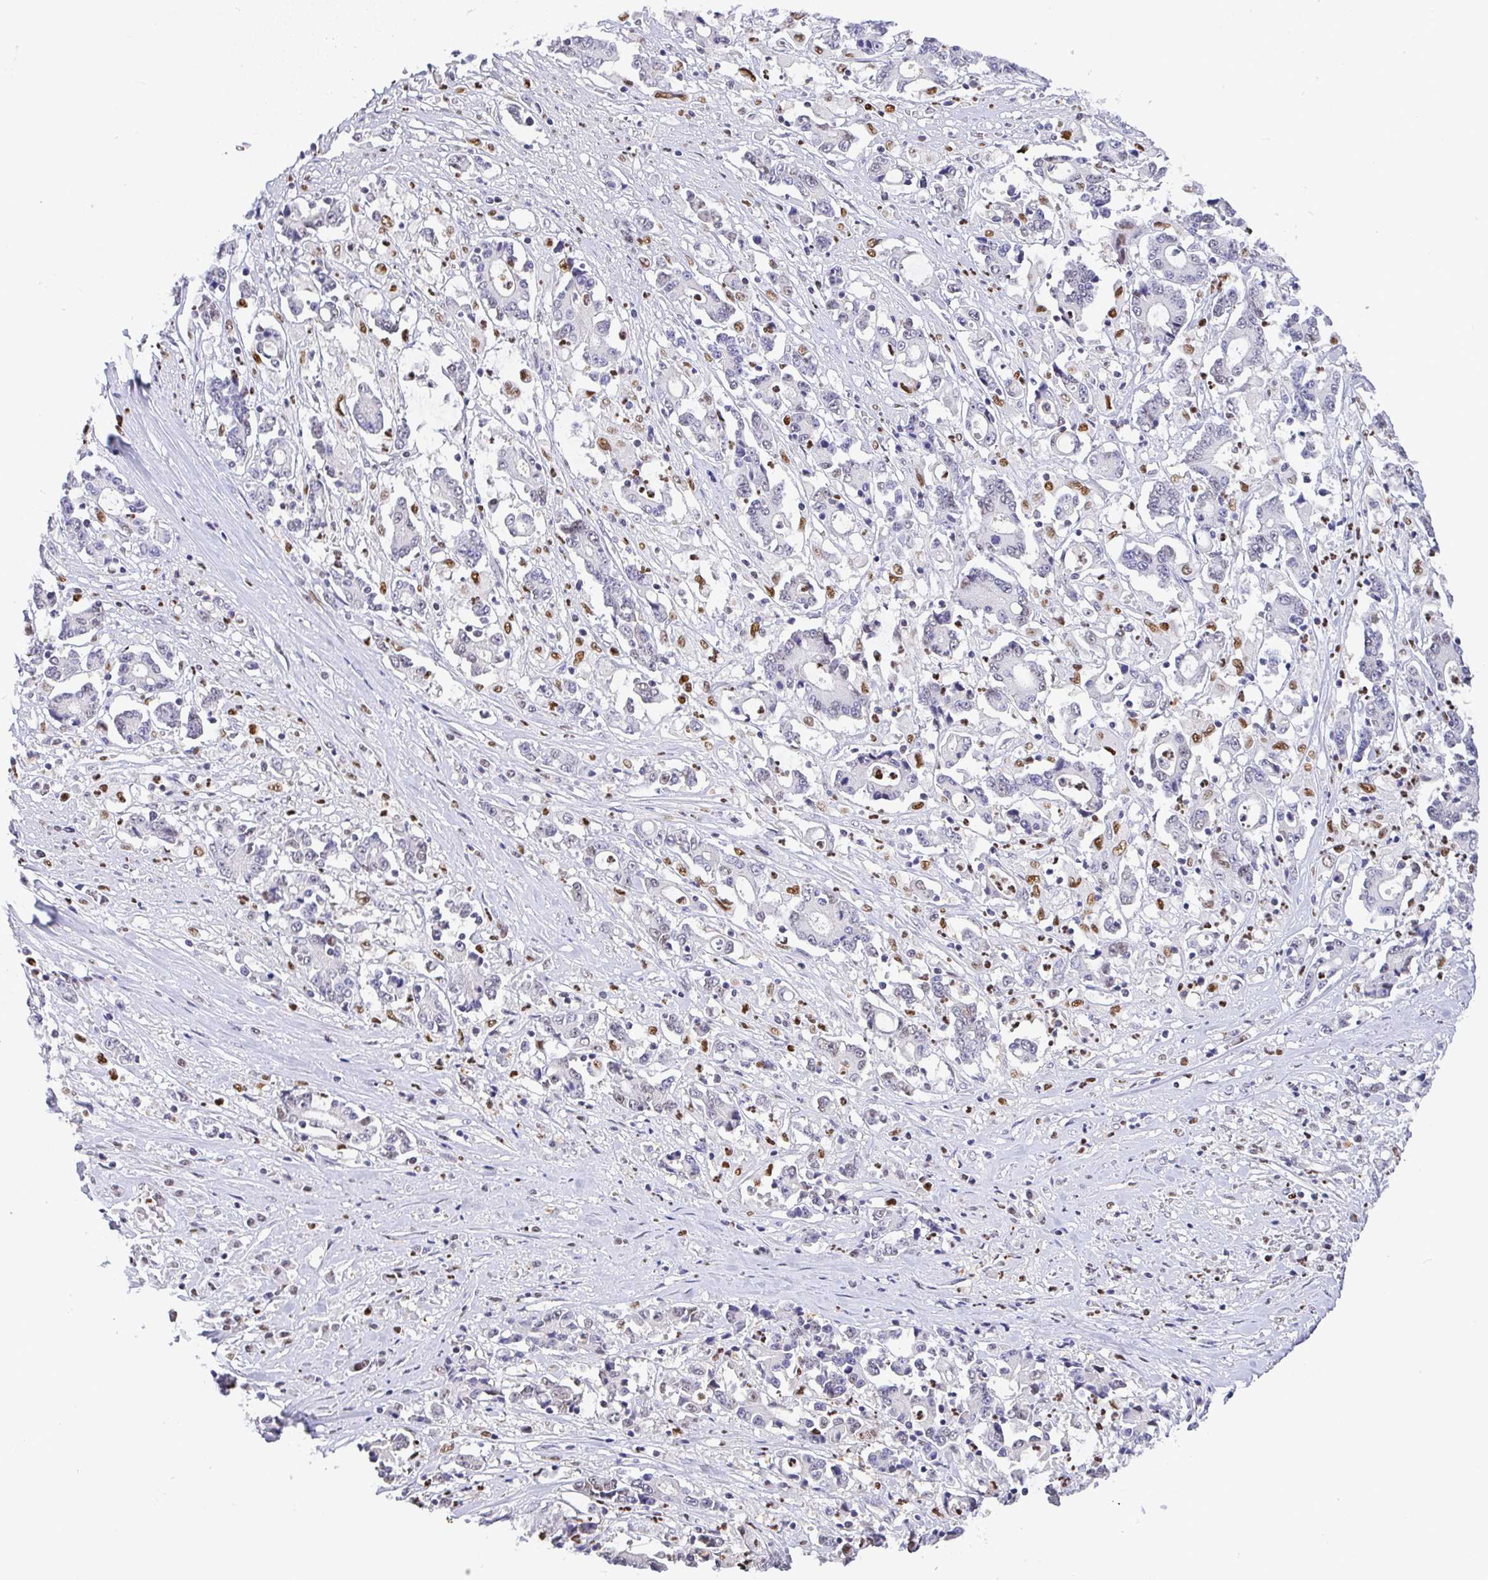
{"staining": {"intensity": "negative", "quantity": "none", "location": "none"}, "tissue": "stomach cancer", "cell_type": "Tumor cells", "image_type": "cancer", "snomed": [{"axis": "morphology", "description": "Adenocarcinoma, NOS"}, {"axis": "topography", "description": "Stomach, upper"}], "caption": "High magnification brightfield microscopy of stomach cancer stained with DAB (brown) and counterstained with hematoxylin (blue): tumor cells show no significant positivity. (Brightfield microscopy of DAB (3,3'-diaminobenzidine) IHC at high magnification).", "gene": "BBX", "patient": {"sex": "male", "age": 68}}